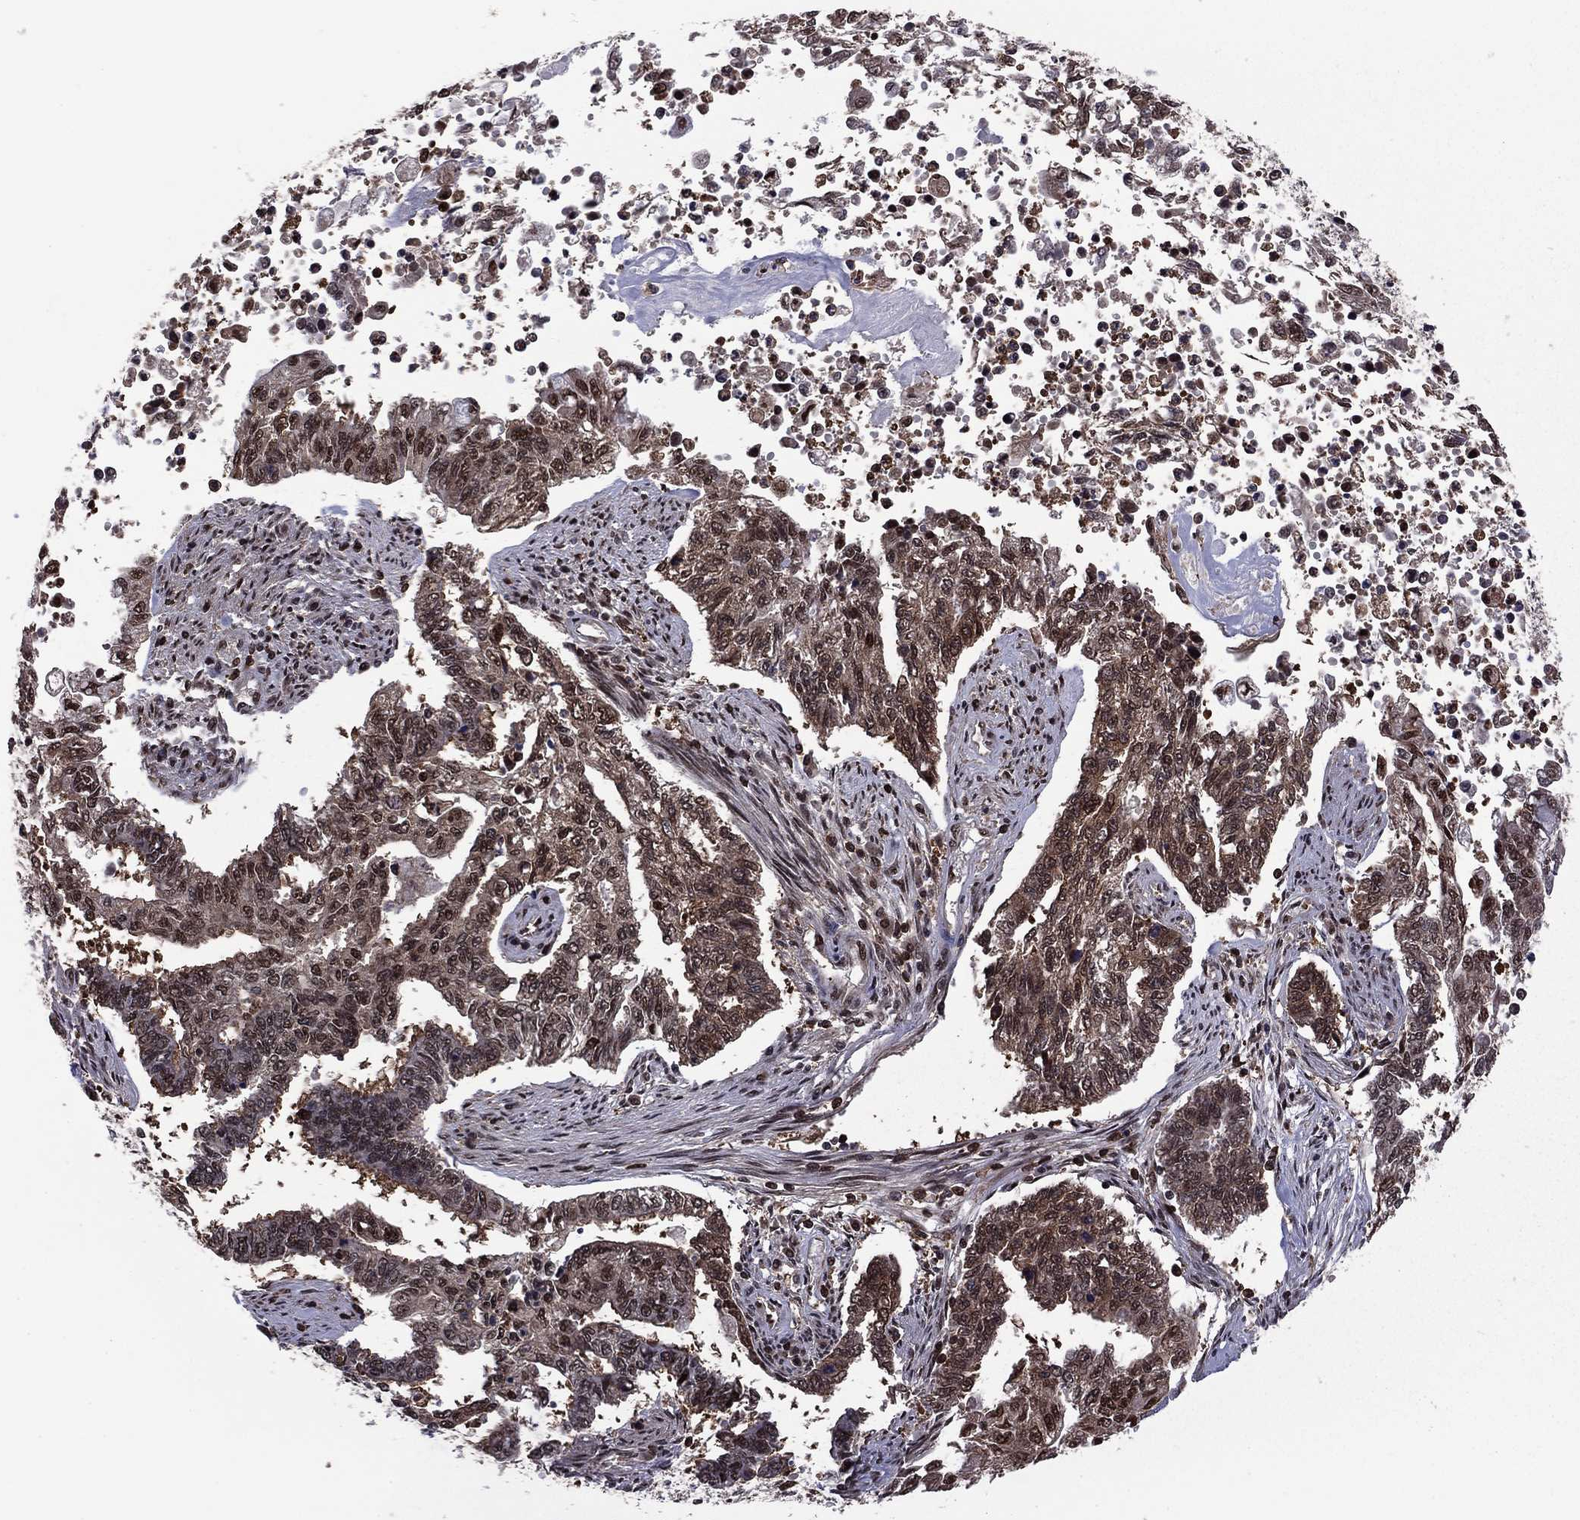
{"staining": {"intensity": "moderate", "quantity": "25%-75%", "location": "nuclear"}, "tissue": "endometrial cancer", "cell_type": "Tumor cells", "image_type": "cancer", "snomed": [{"axis": "morphology", "description": "Adenocarcinoma, NOS"}, {"axis": "topography", "description": "Uterus"}], "caption": "Immunohistochemistry (IHC) staining of endometrial cancer, which shows medium levels of moderate nuclear expression in about 25%-75% of tumor cells indicating moderate nuclear protein positivity. The staining was performed using DAB (3,3'-diaminobenzidine) (brown) for protein detection and nuclei were counterstained in hematoxylin (blue).", "gene": "PSMD2", "patient": {"sex": "female", "age": 59}}